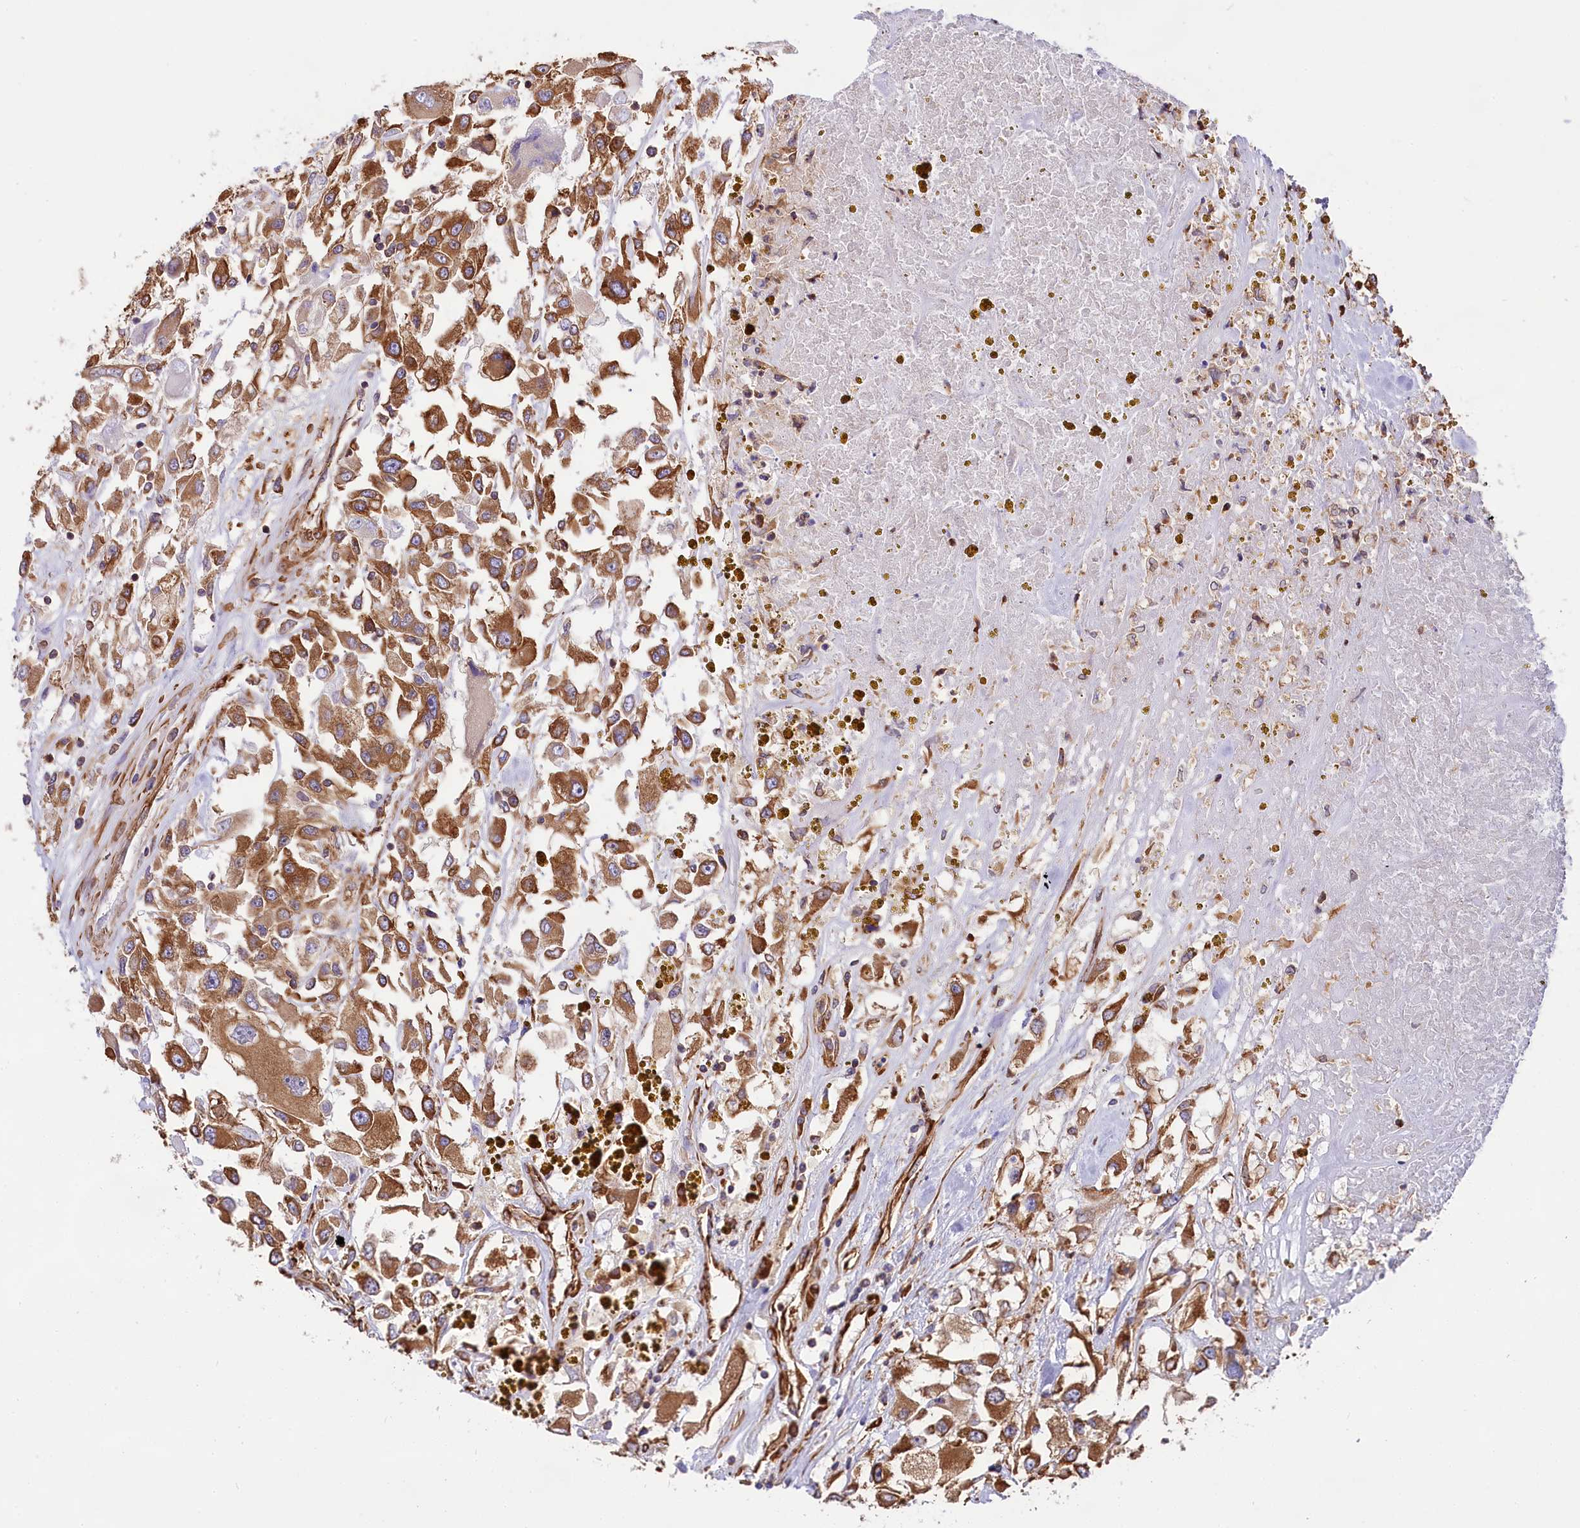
{"staining": {"intensity": "strong", "quantity": ">75%", "location": "cytoplasmic/membranous"}, "tissue": "renal cancer", "cell_type": "Tumor cells", "image_type": "cancer", "snomed": [{"axis": "morphology", "description": "Adenocarcinoma, NOS"}, {"axis": "topography", "description": "Kidney"}], "caption": "Protein expression analysis of human renal cancer (adenocarcinoma) reveals strong cytoplasmic/membranous positivity in about >75% of tumor cells. Using DAB (3,3'-diaminobenzidine) (brown) and hematoxylin (blue) stains, captured at high magnification using brightfield microscopy.", "gene": "GYS1", "patient": {"sex": "female", "age": 52}}